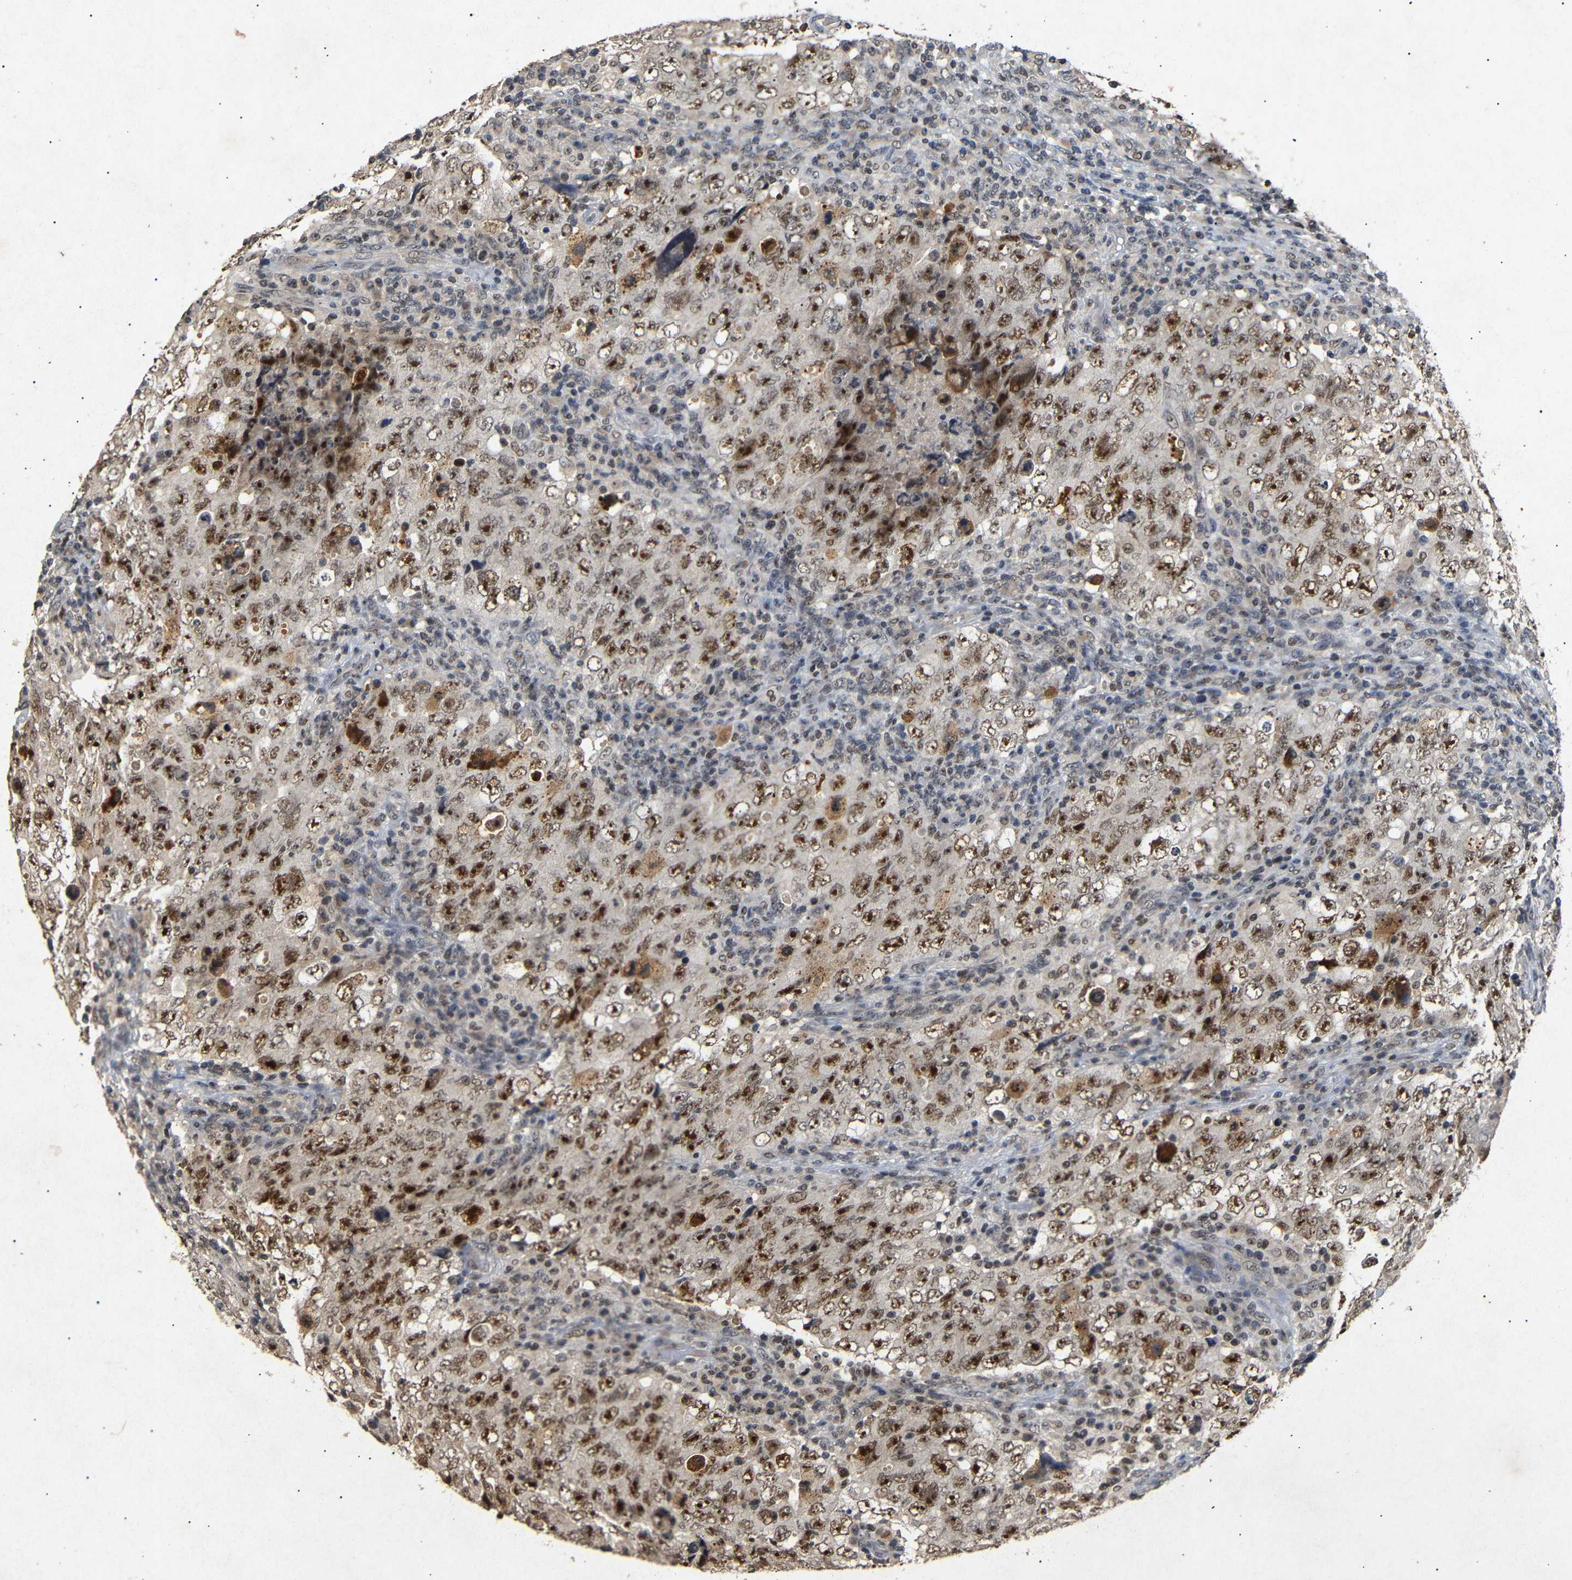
{"staining": {"intensity": "moderate", "quantity": ">75%", "location": "cytoplasmic/membranous,nuclear"}, "tissue": "testis cancer", "cell_type": "Tumor cells", "image_type": "cancer", "snomed": [{"axis": "morphology", "description": "Carcinoma, Embryonal, NOS"}, {"axis": "topography", "description": "Testis"}], "caption": "This image shows immunohistochemistry (IHC) staining of human testis embryonal carcinoma, with medium moderate cytoplasmic/membranous and nuclear staining in approximately >75% of tumor cells.", "gene": "PARN", "patient": {"sex": "male", "age": 26}}